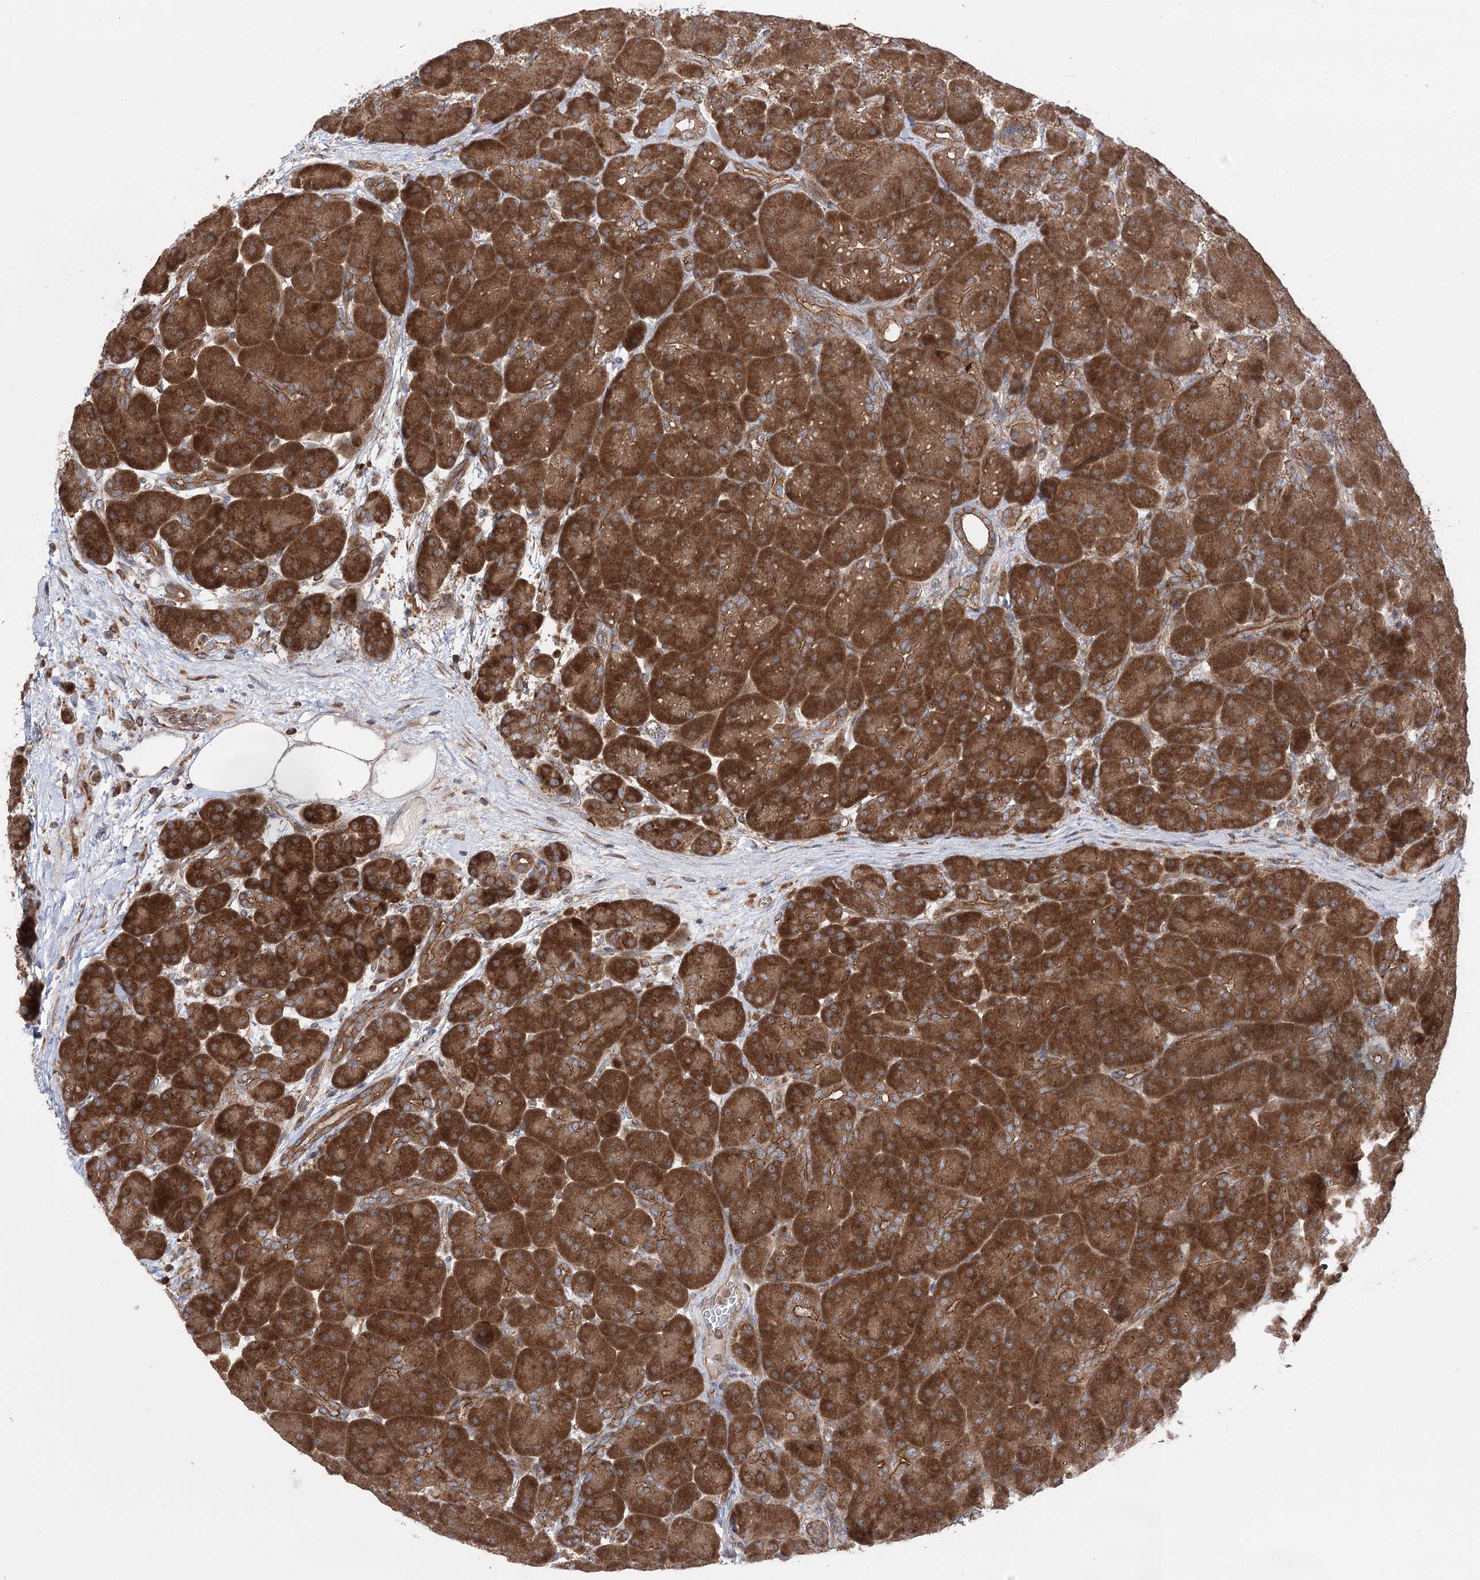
{"staining": {"intensity": "strong", "quantity": ">75%", "location": "cytoplasmic/membranous"}, "tissue": "pancreas", "cell_type": "Exocrine glandular cells", "image_type": "normal", "snomed": [{"axis": "morphology", "description": "Normal tissue, NOS"}, {"axis": "topography", "description": "Pancreas"}], "caption": "An immunohistochemistry (IHC) micrograph of unremarkable tissue is shown. Protein staining in brown highlights strong cytoplasmic/membranous positivity in pancreas within exocrine glandular cells. (Stains: DAB in brown, nuclei in blue, Microscopy: brightfield microscopy at high magnification).", "gene": "VPS37B", "patient": {"sex": "male", "age": 66}}